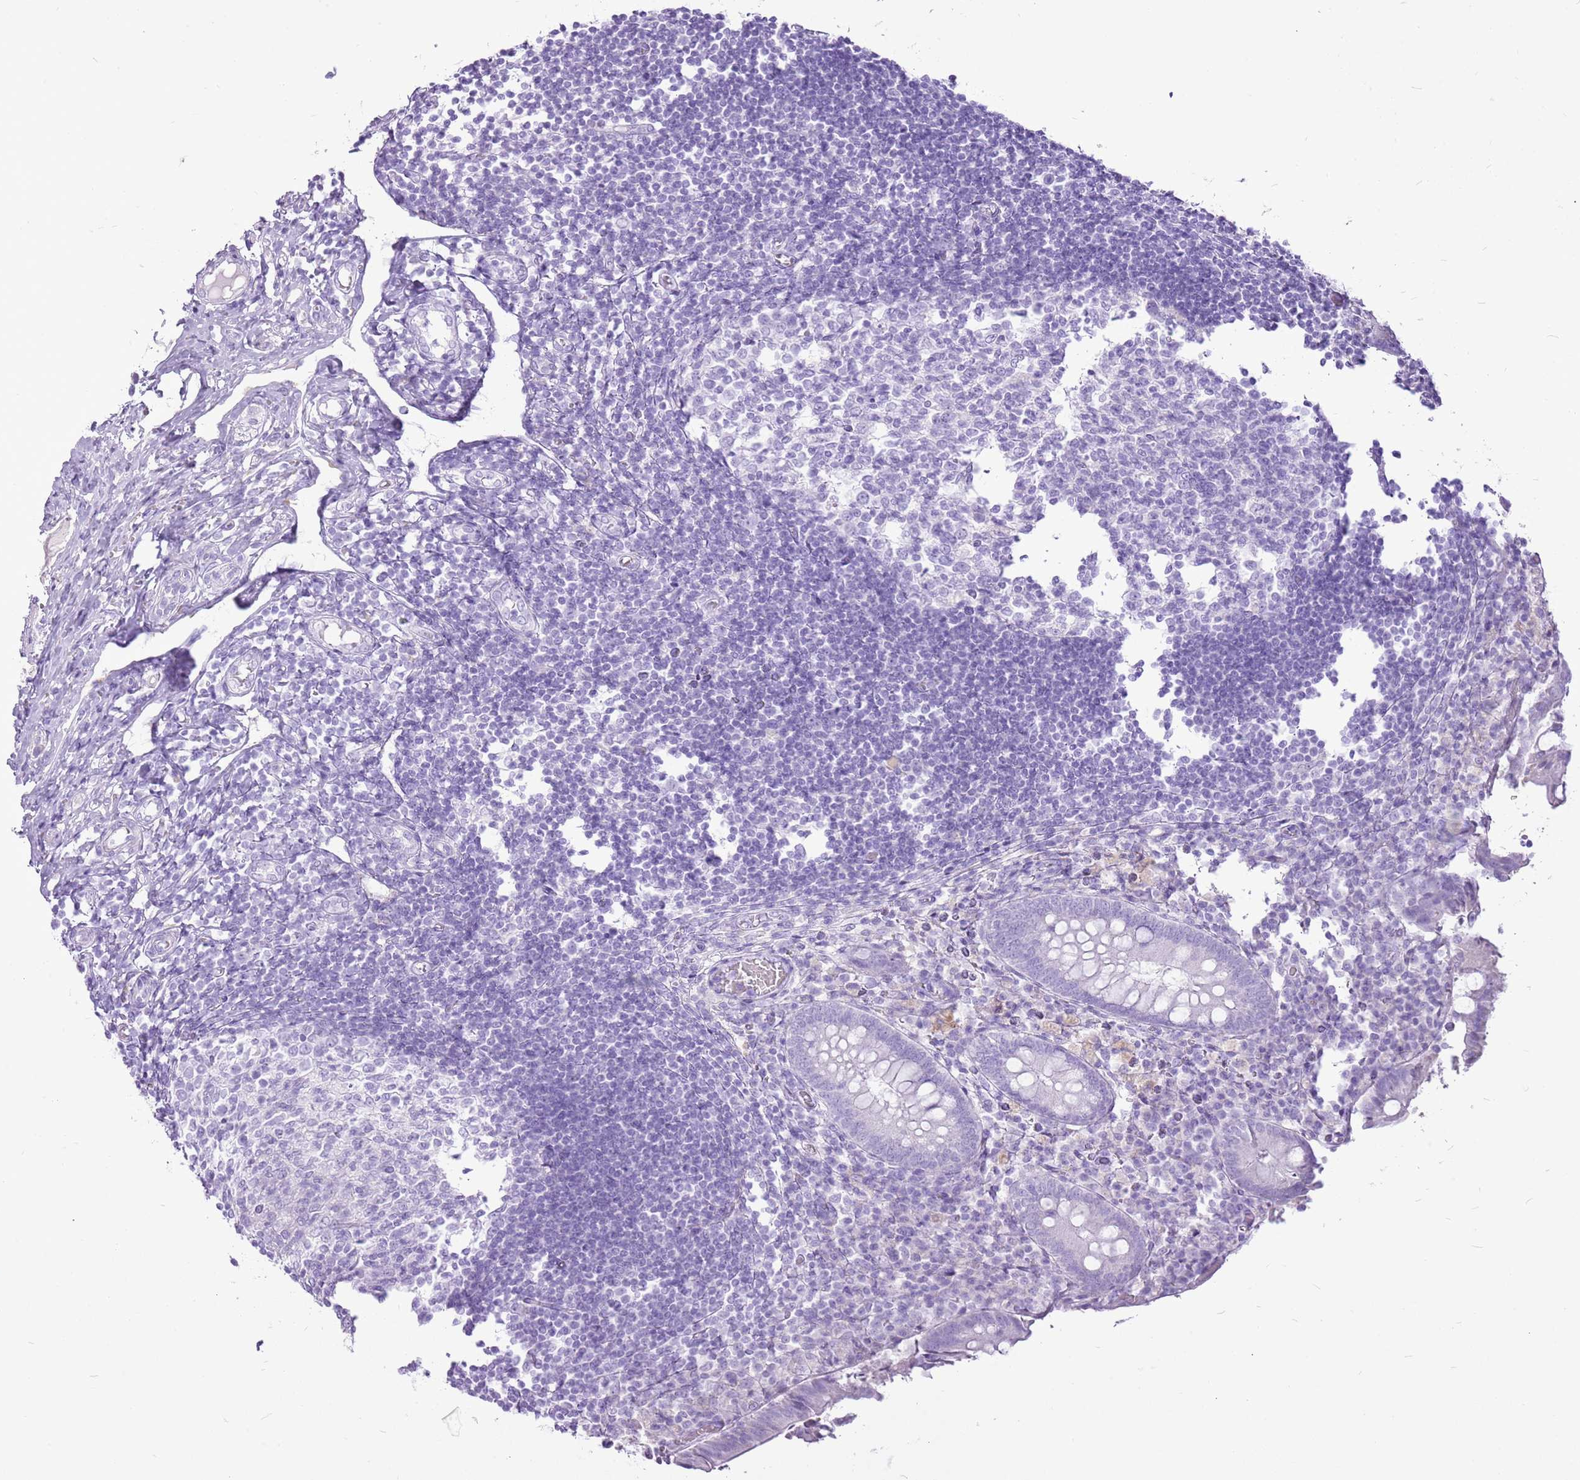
{"staining": {"intensity": "negative", "quantity": "none", "location": "none"}, "tissue": "appendix", "cell_type": "Glandular cells", "image_type": "normal", "snomed": [{"axis": "morphology", "description": "Normal tissue, NOS"}, {"axis": "topography", "description": "Appendix"}], "caption": "IHC image of normal appendix: appendix stained with DAB (3,3'-diaminobenzidine) exhibits no significant protein positivity in glandular cells.", "gene": "CNFN", "patient": {"sex": "female", "age": 17}}